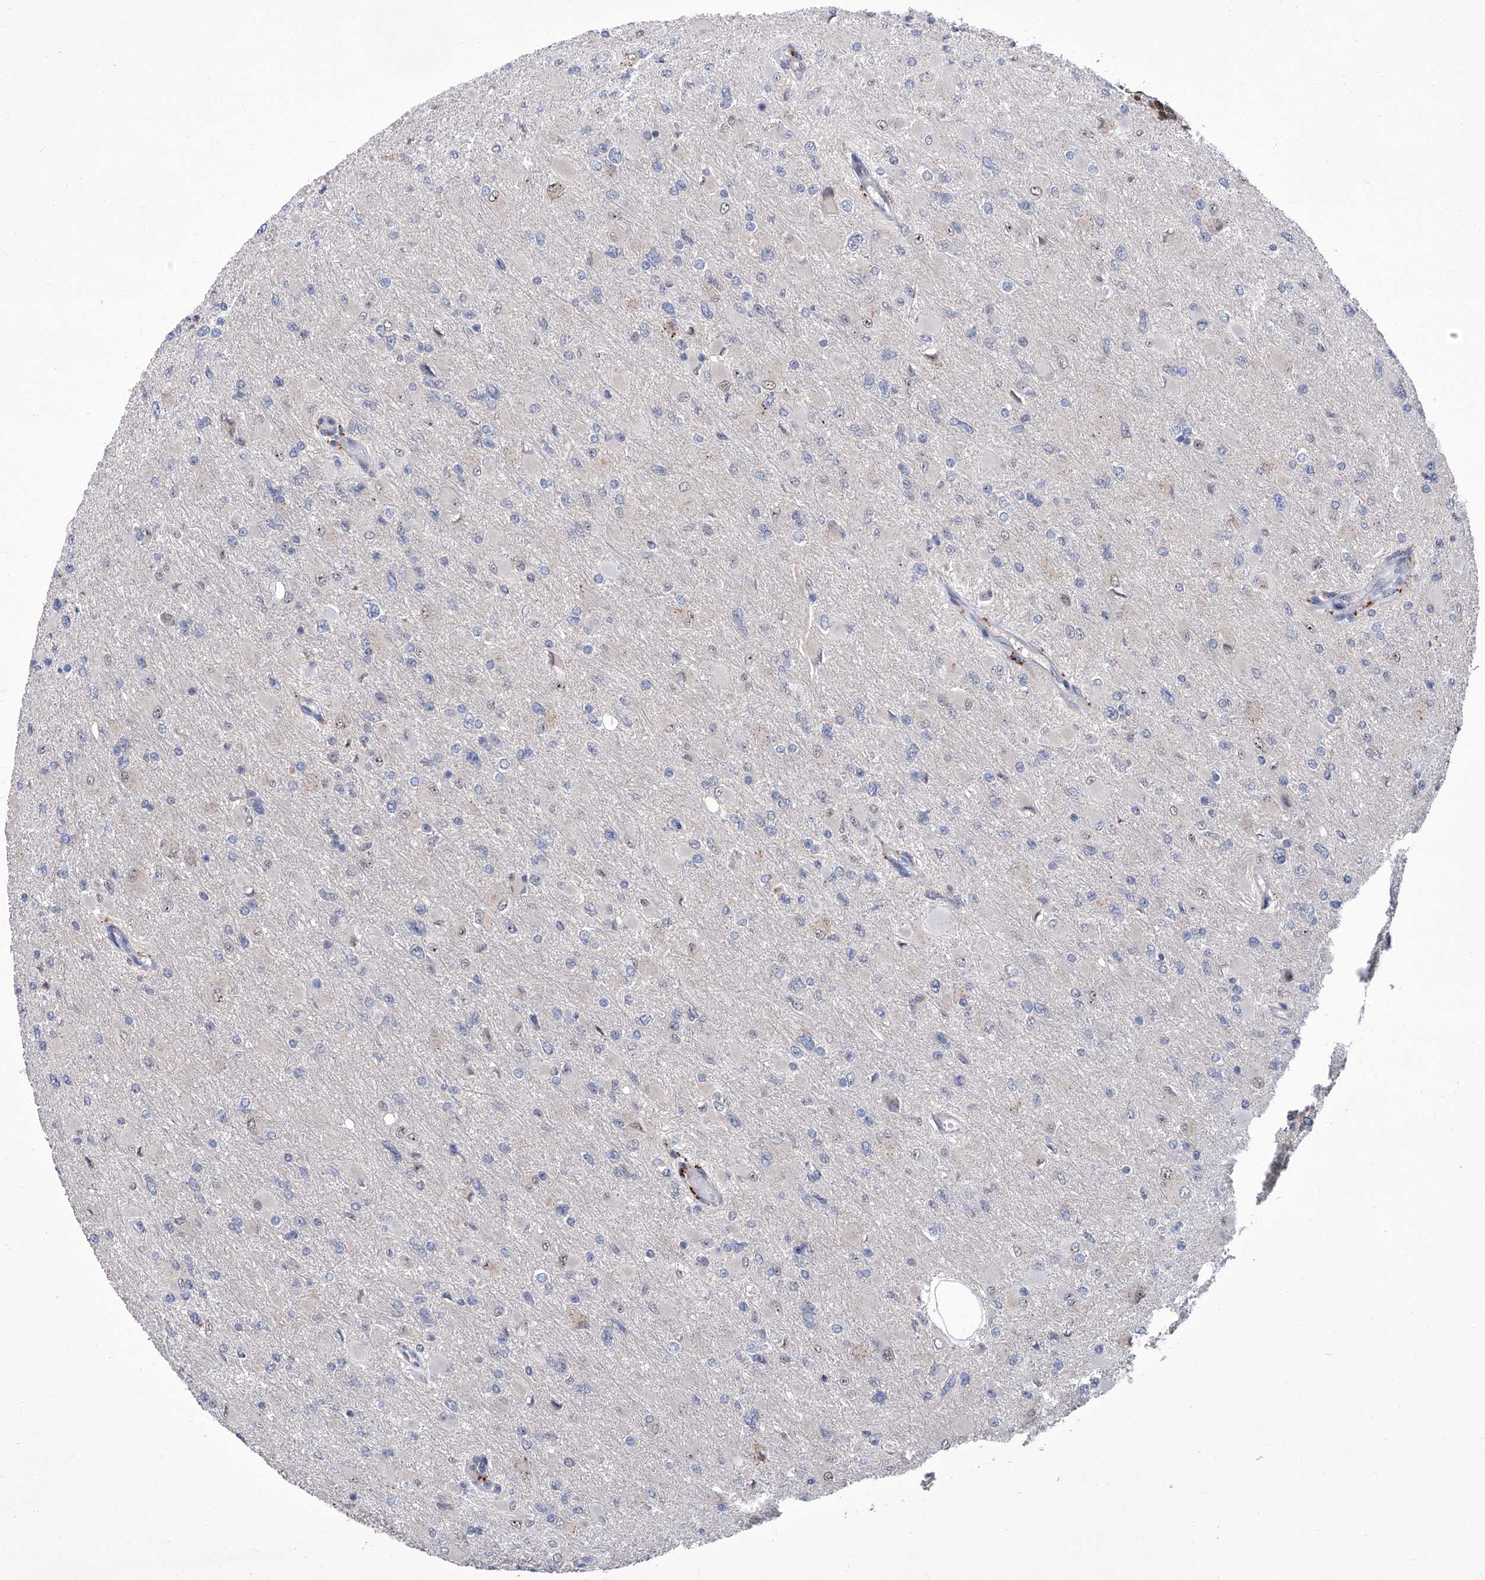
{"staining": {"intensity": "negative", "quantity": "none", "location": "none"}, "tissue": "glioma", "cell_type": "Tumor cells", "image_type": "cancer", "snomed": [{"axis": "morphology", "description": "Glioma, malignant, High grade"}, {"axis": "topography", "description": "Cerebral cortex"}], "caption": "Tumor cells show no significant expression in malignant glioma (high-grade). Brightfield microscopy of IHC stained with DAB (3,3'-diaminobenzidine) (brown) and hematoxylin (blue), captured at high magnification.", "gene": "CMTR1", "patient": {"sex": "female", "age": 36}}